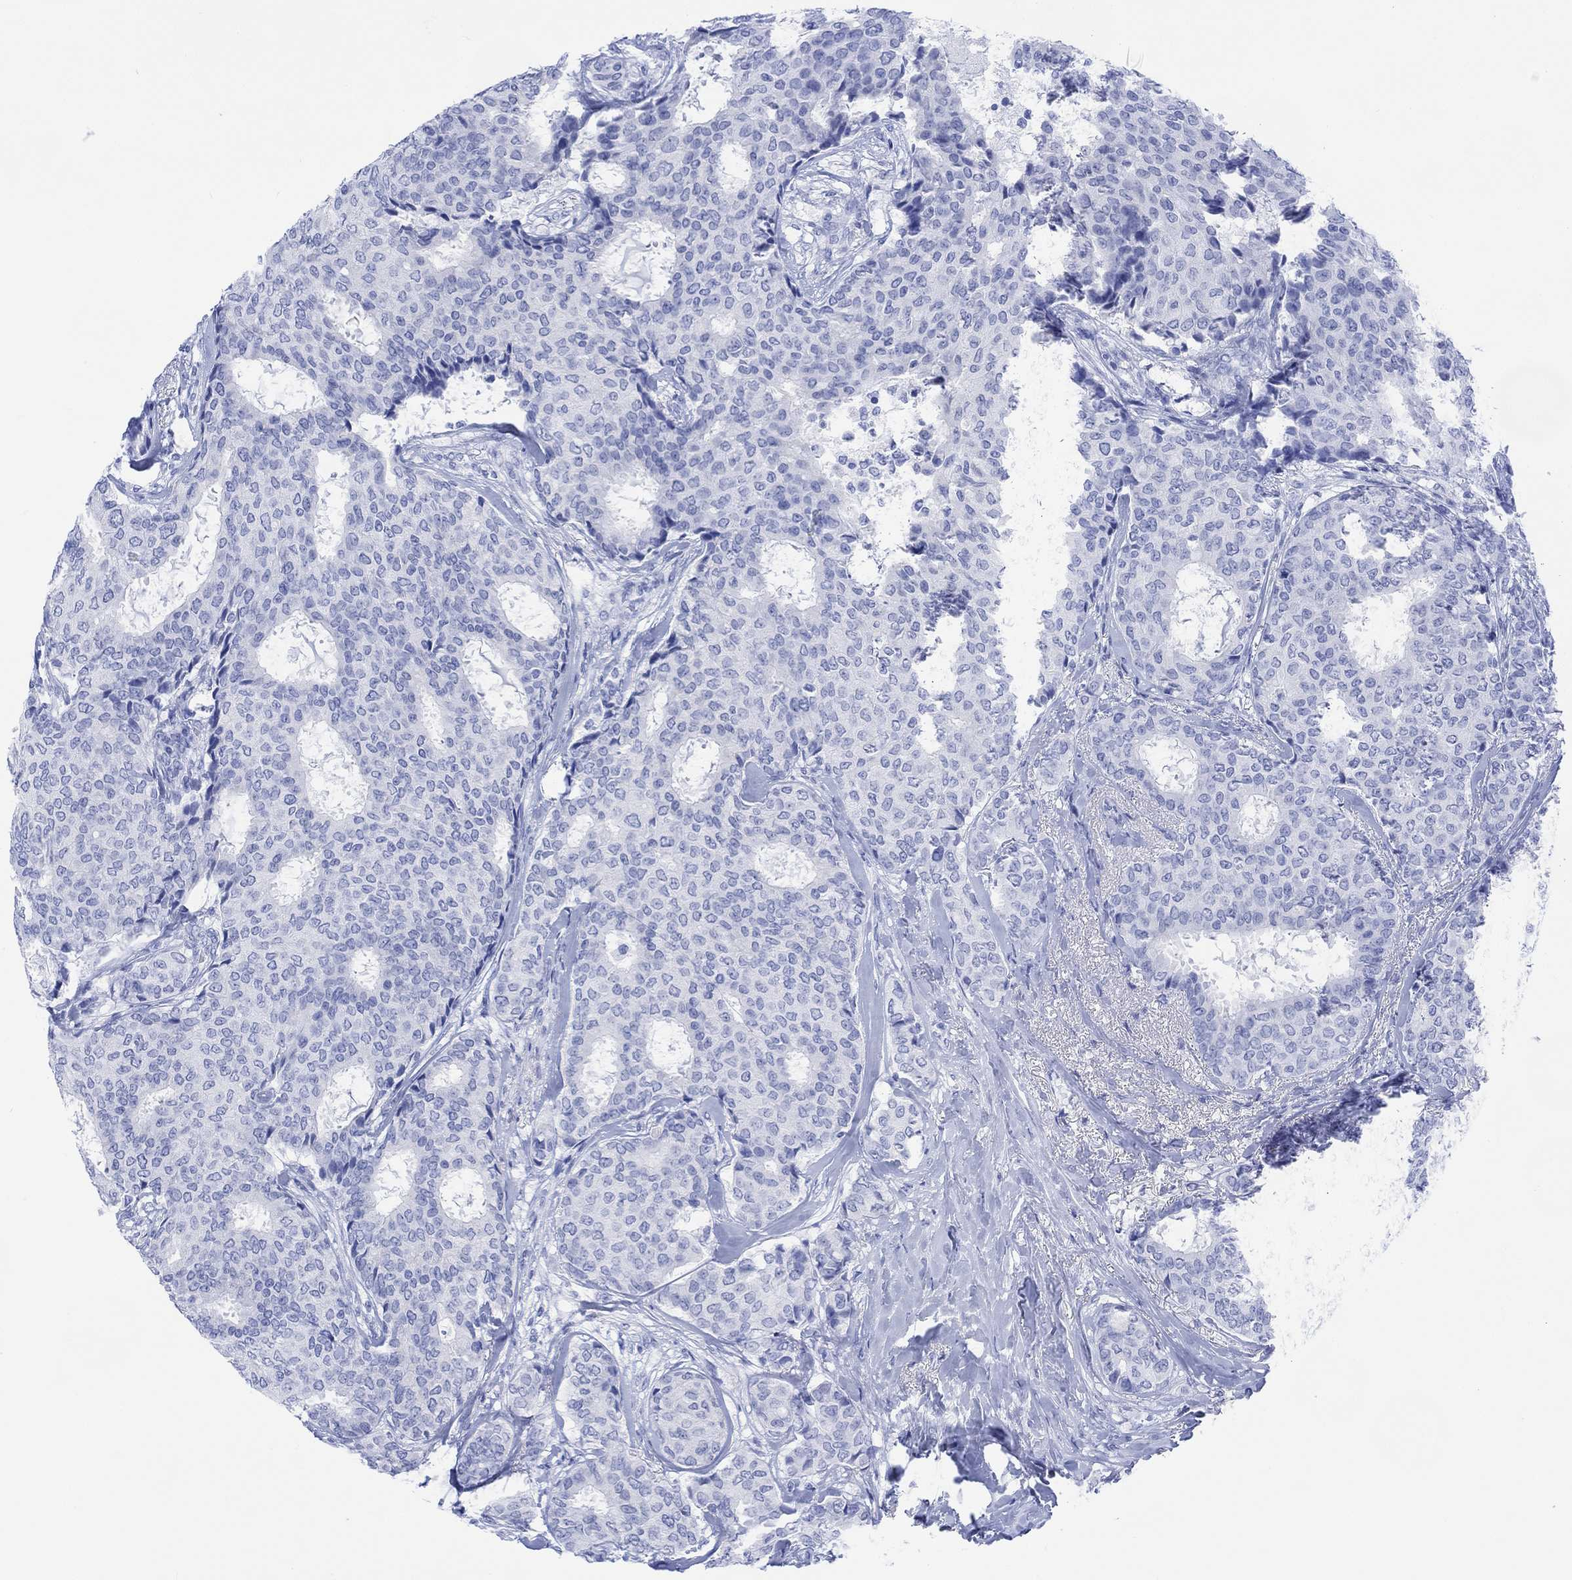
{"staining": {"intensity": "negative", "quantity": "none", "location": "none"}, "tissue": "breast cancer", "cell_type": "Tumor cells", "image_type": "cancer", "snomed": [{"axis": "morphology", "description": "Duct carcinoma"}, {"axis": "topography", "description": "Breast"}], "caption": "Breast cancer (infiltrating ductal carcinoma) stained for a protein using IHC shows no staining tumor cells.", "gene": "CELF4", "patient": {"sex": "female", "age": 75}}